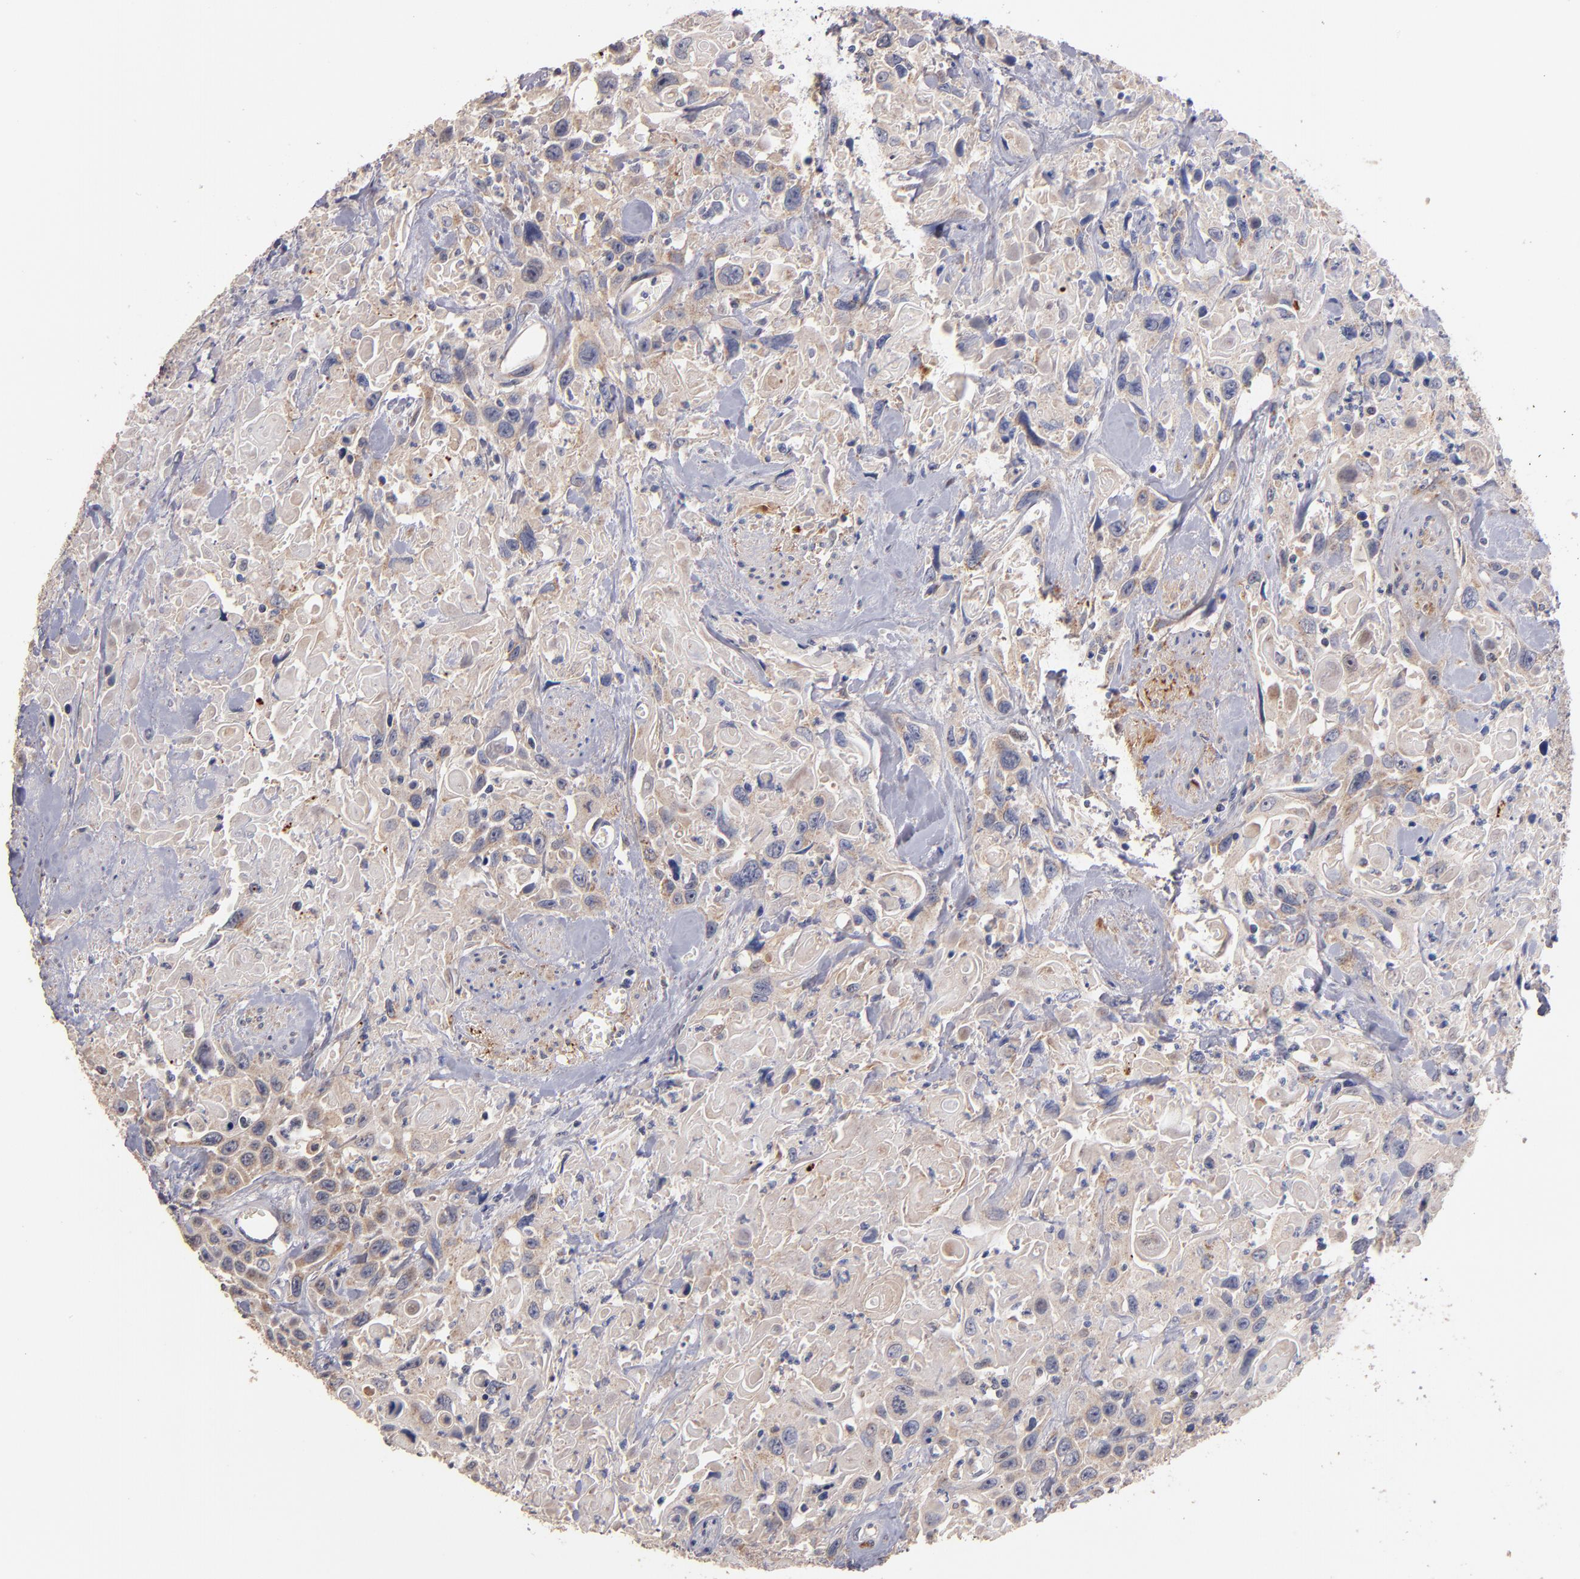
{"staining": {"intensity": "weak", "quantity": ">75%", "location": "cytoplasmic/membranous"}, "tissue": "urothelial cancer", "cell_type": "Tumor cells", "image_type": "cancer", "snomed": [{"axis": "morphology", "description": "Urothelial carcinoma, High grade"}, {"axis": "topography", "description": "Urinary bladder"}], "caption": "Approximately >75% of tumor cells in high-grade urothelial carcinoma show weak cytoplasmic/membranous protein staining as visualized by brown immunohistochemical staining.", "gene": "DIABLO", "patient": {"sex": "female", "age": 84}}